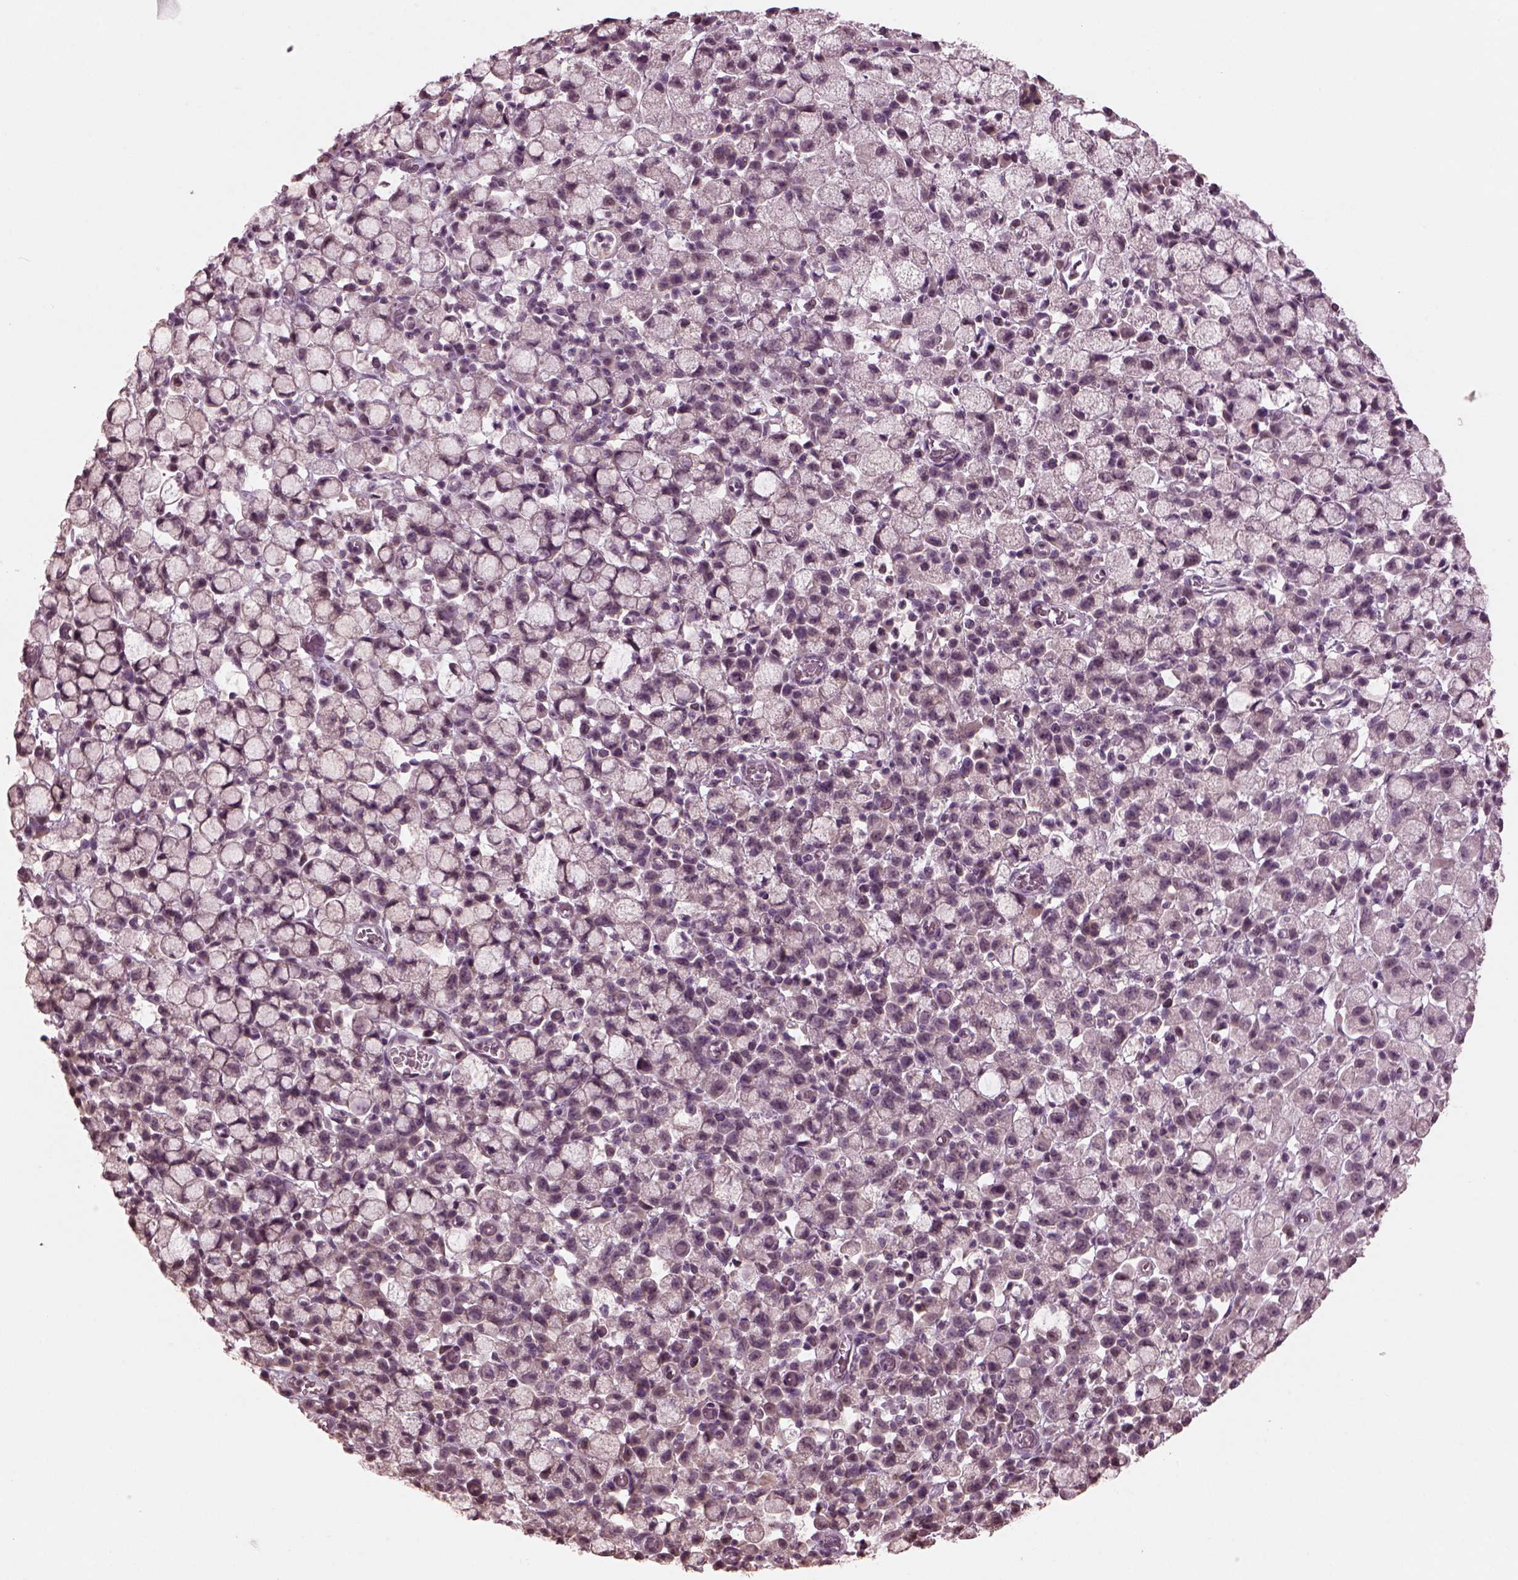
{"staining": {"intensity": "negative", "quantity": "none", "location": "none"}, "tissue": "stomach cancer", "cell_type": "Tumor cells", "image_type": "cancer", "snomed": [{"axis": "morphology", "description": "Adenocarcinoma, NOS"}, {"axis": "topography", "description": "Stomach"}], "caption": "The micrograph displays no significant positivity in tumor cells of stomach cancer (adenocarcinoma). The staining is performed using DAB brown chromogen with nuclei counter-stained in using hematoxylin.", "gene": "RGS7", "patient": {"sex": "male", "age": 58}}